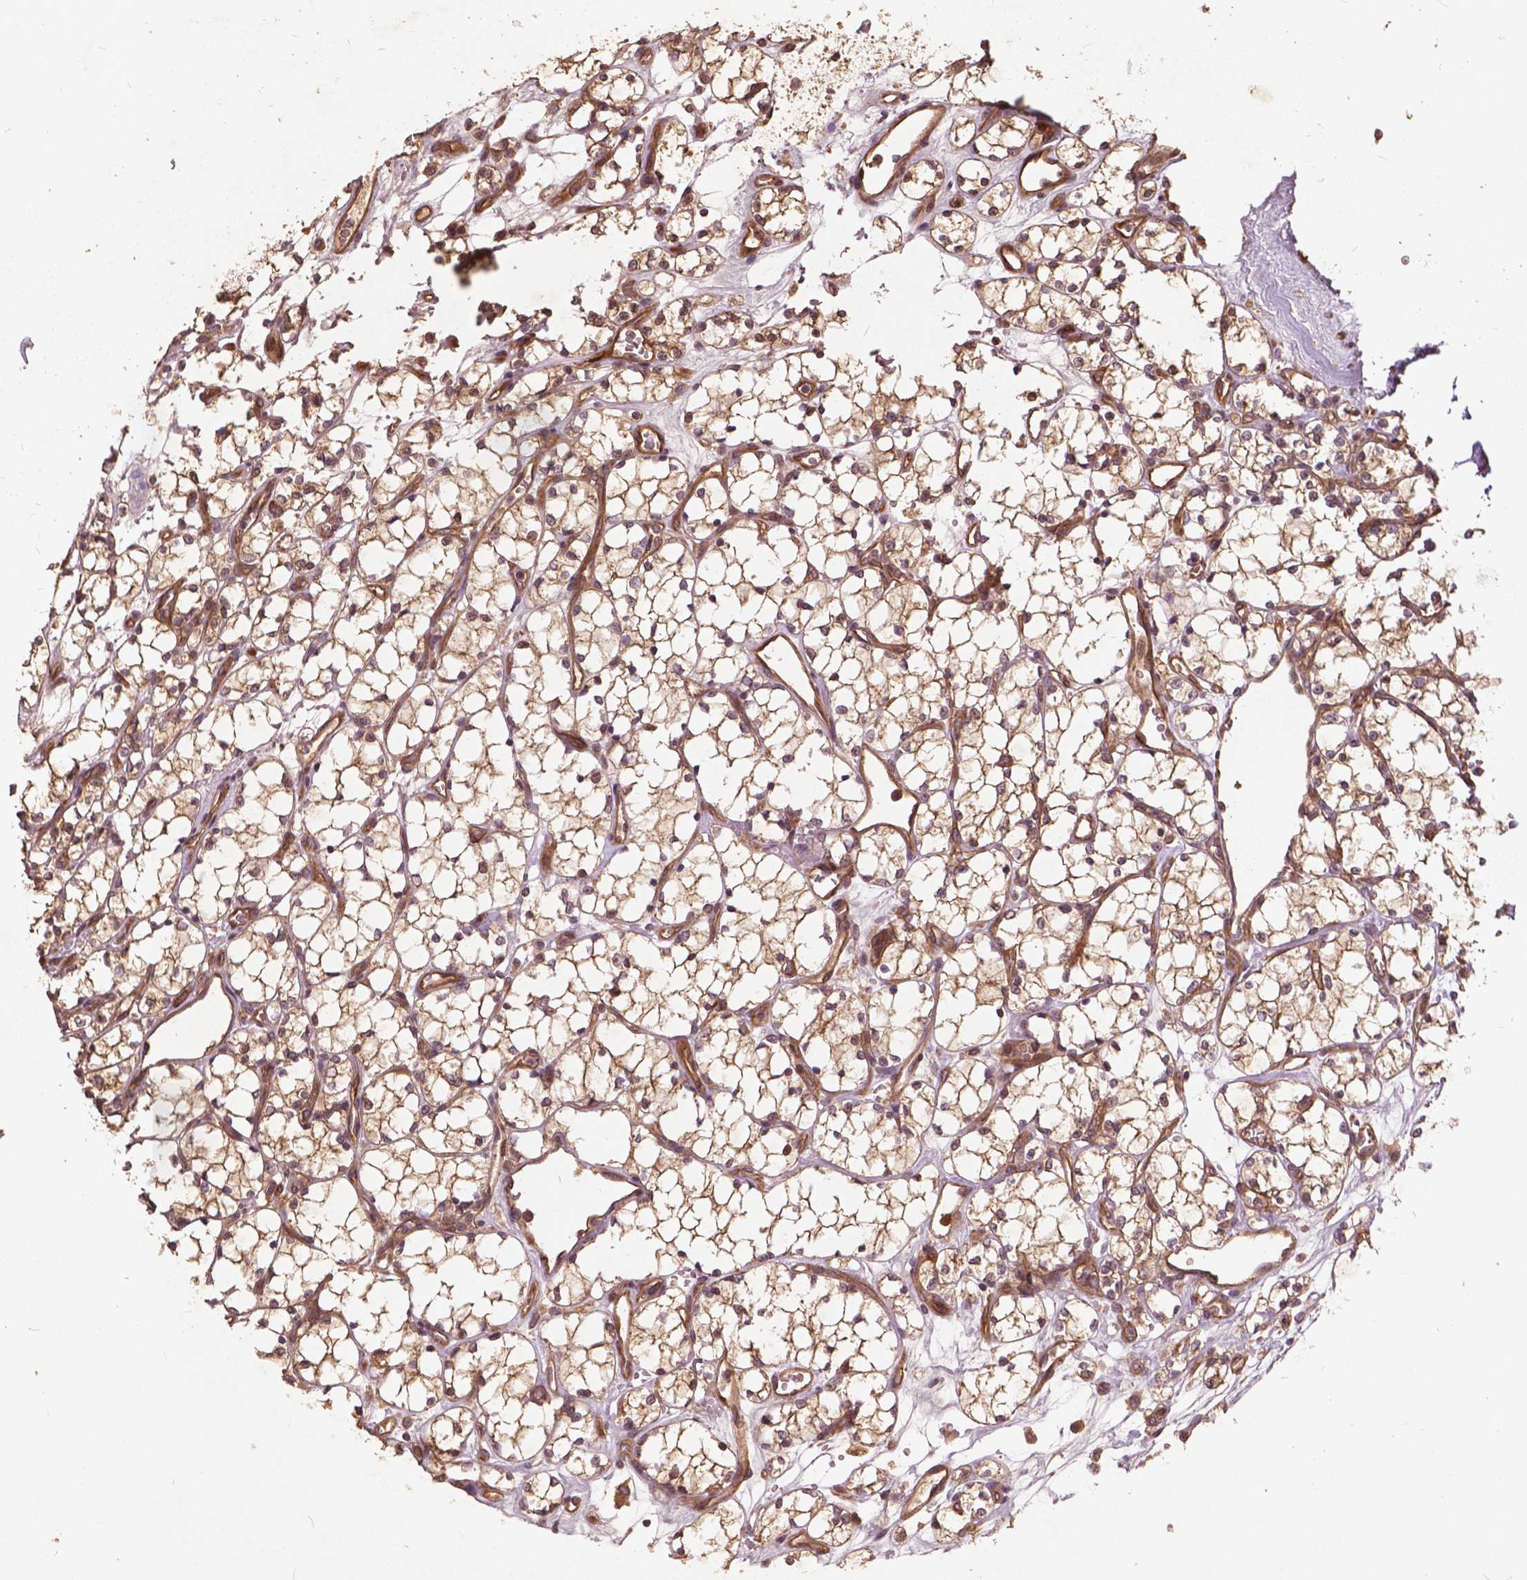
{"staining": {"intensity": "moderate", "quantity": ">75%", "location": "cytoplasmic/membranous"}, "tissue": "renal cancer", "cell_type": "Tumor cells", "image_type": "cancer", "snomed": [{"axis": "morphology", "description": "Adenocarcinoma, NOS"}, {"axis": "topography", "description": "Kidney"}], "caption": "A brown stain labels moderate cytoplasmic/membranous expression of a protein in human renal adenocarcinoma tumor cells.", "gene": "UBXN2A", "patient": {"sex": "female", "age": 69}}